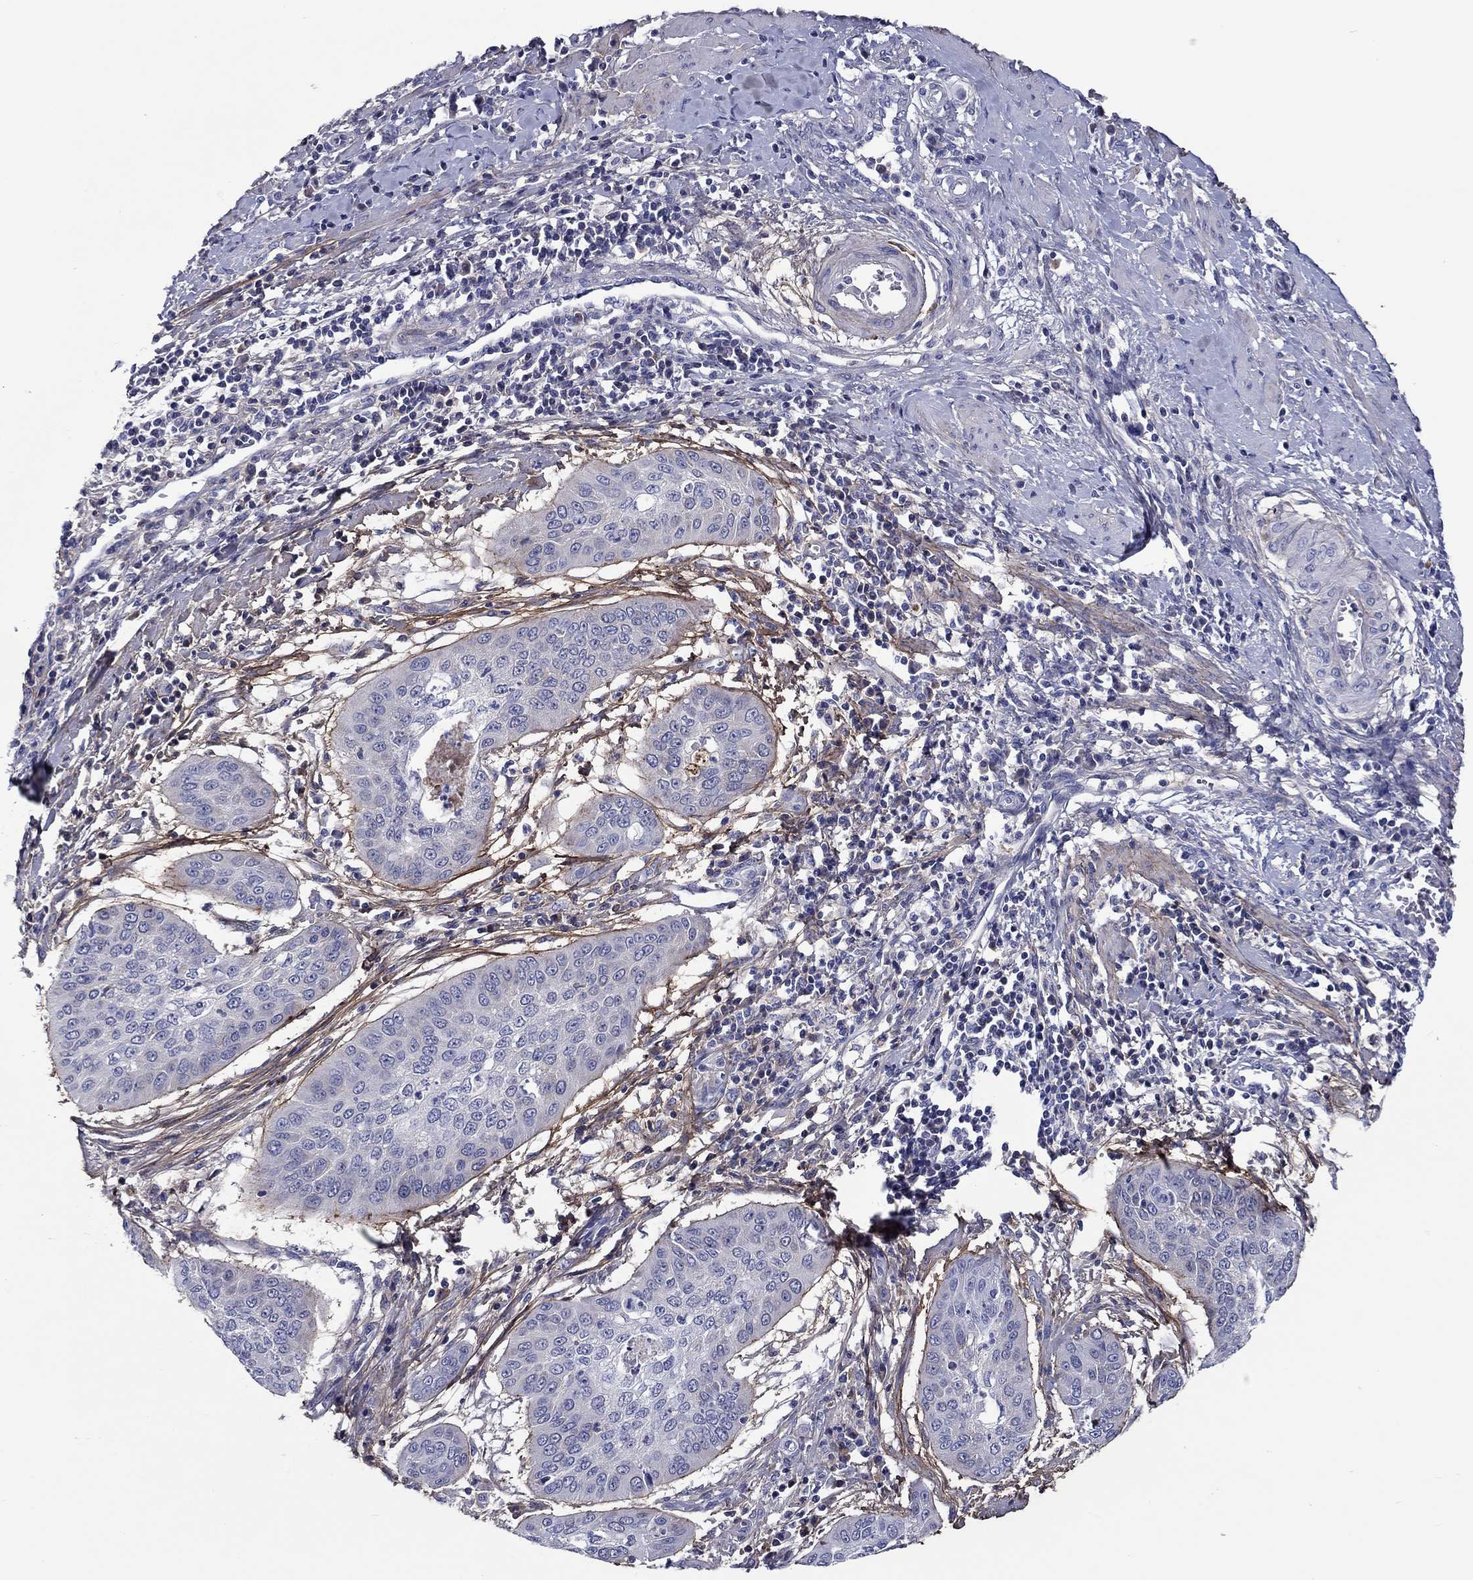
{"staining": {"intensity": "negative", "quantity": "none", "location": "none"}, "tissue": "cervical cancer", "cell_type": "Tumor cells", "image_type": "cancer", "snomed": [{"axis": "morphology", "description": "Squamous cell carcinoma, NOS"}, {"axis": "topography", "description": "Cervix"}], "caption": "An IHC micrograph of squamous cell carcinoma (cervical) is shown. There is no staining in tumor cells of squamous cell carcinoma (cervical).", "gene": "TGFBI", "patient": {"sex": "female", "age": 39}}